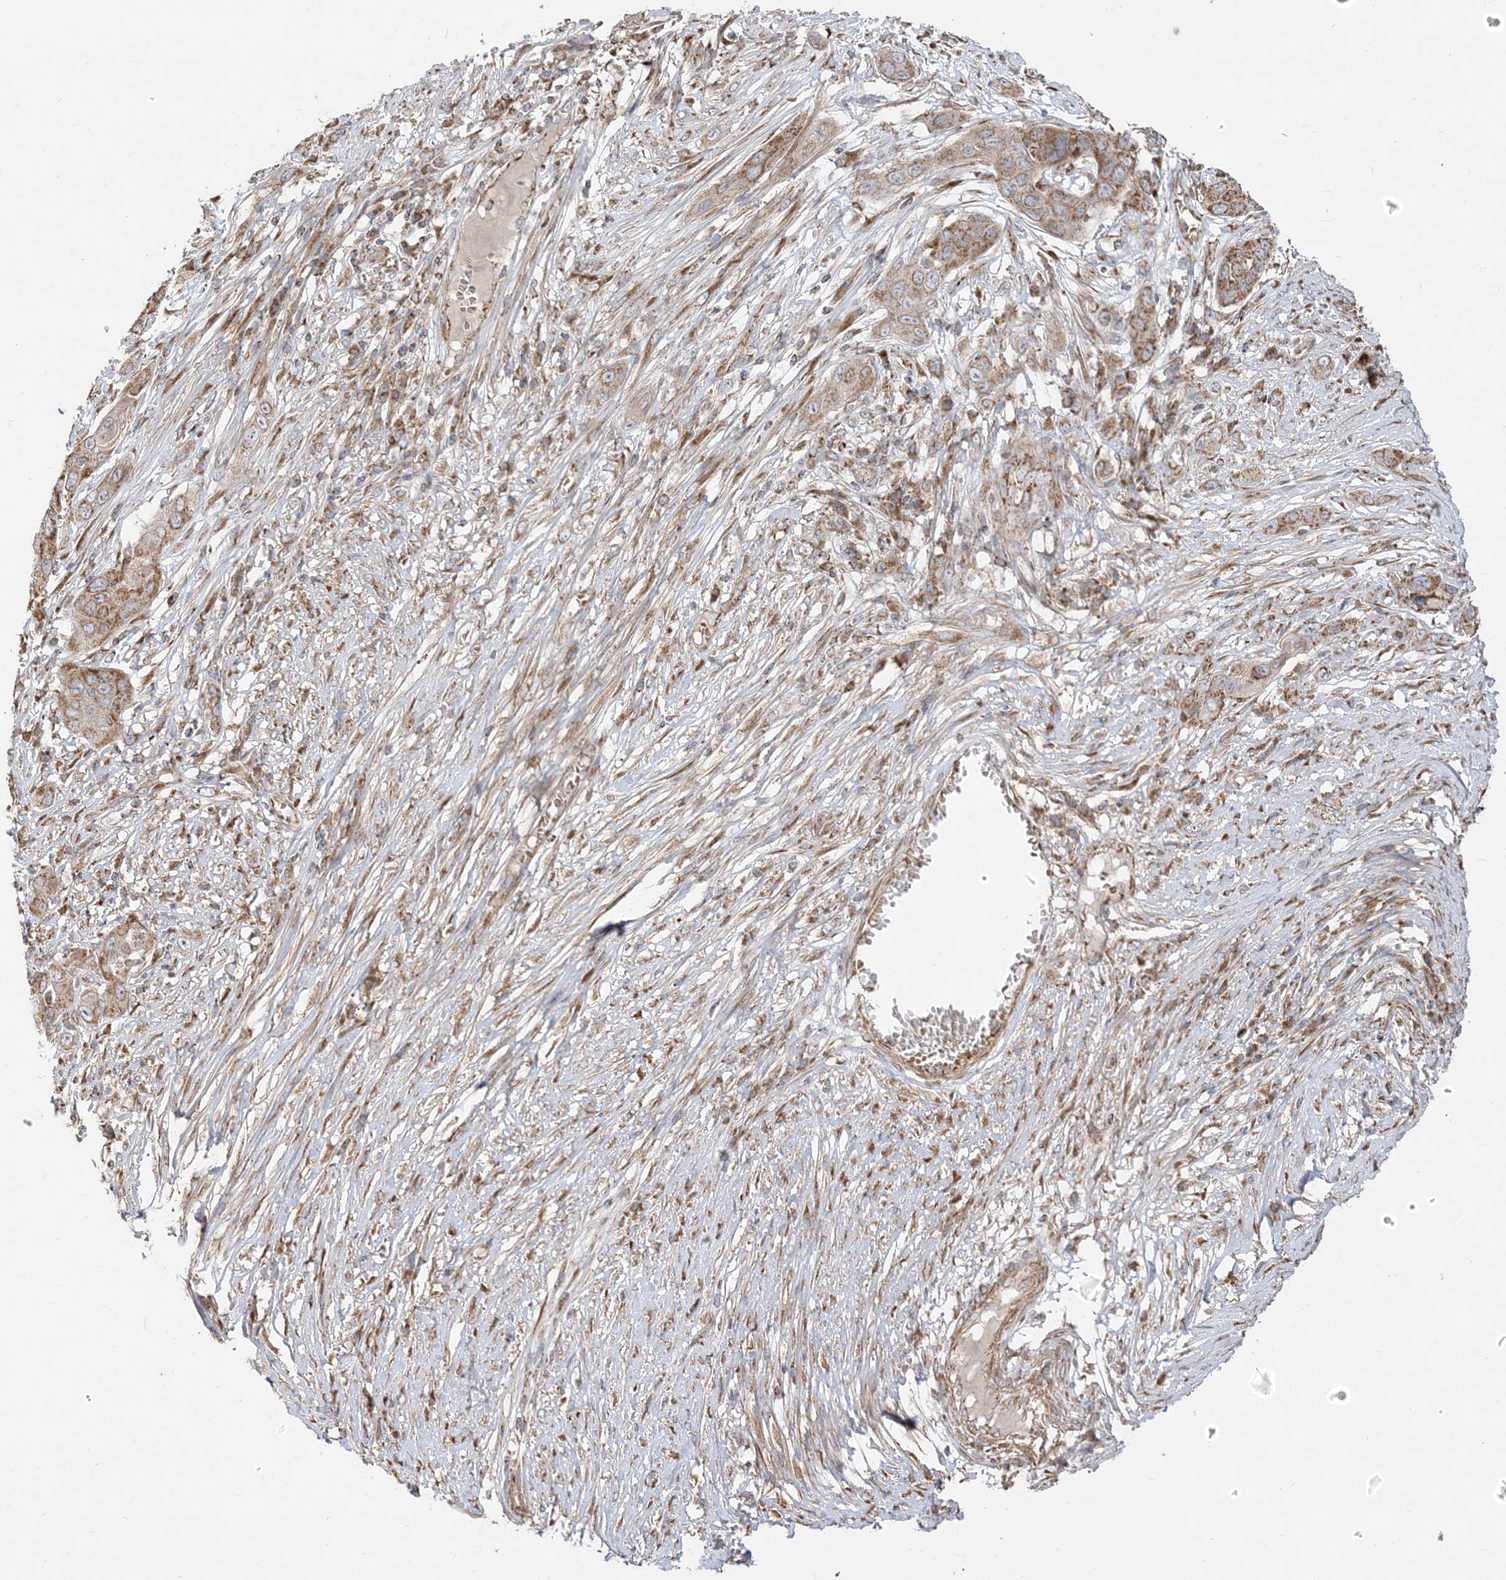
{"staining": {"intensity": "moderate", "quantity": ">75%", "location": "cytoplasmic/membranous"}, "tissue": "skin cancer", "cell_type": "Tumor cells", "image_type": "cancer", "snomed": [{"axis": "morphology", "description": "Squamous cell carcinoma, NOS"}, {"axis": "topography", "description": "Skin"}], "caption": "Protein analysis of skin squamous cell carcinoma tissue demonstrates moderate cytoplasmic/membranous staining in about >75% of tumor cells.", "gene": "AARS2", "patient": {"sex": "male", "age": 55}}